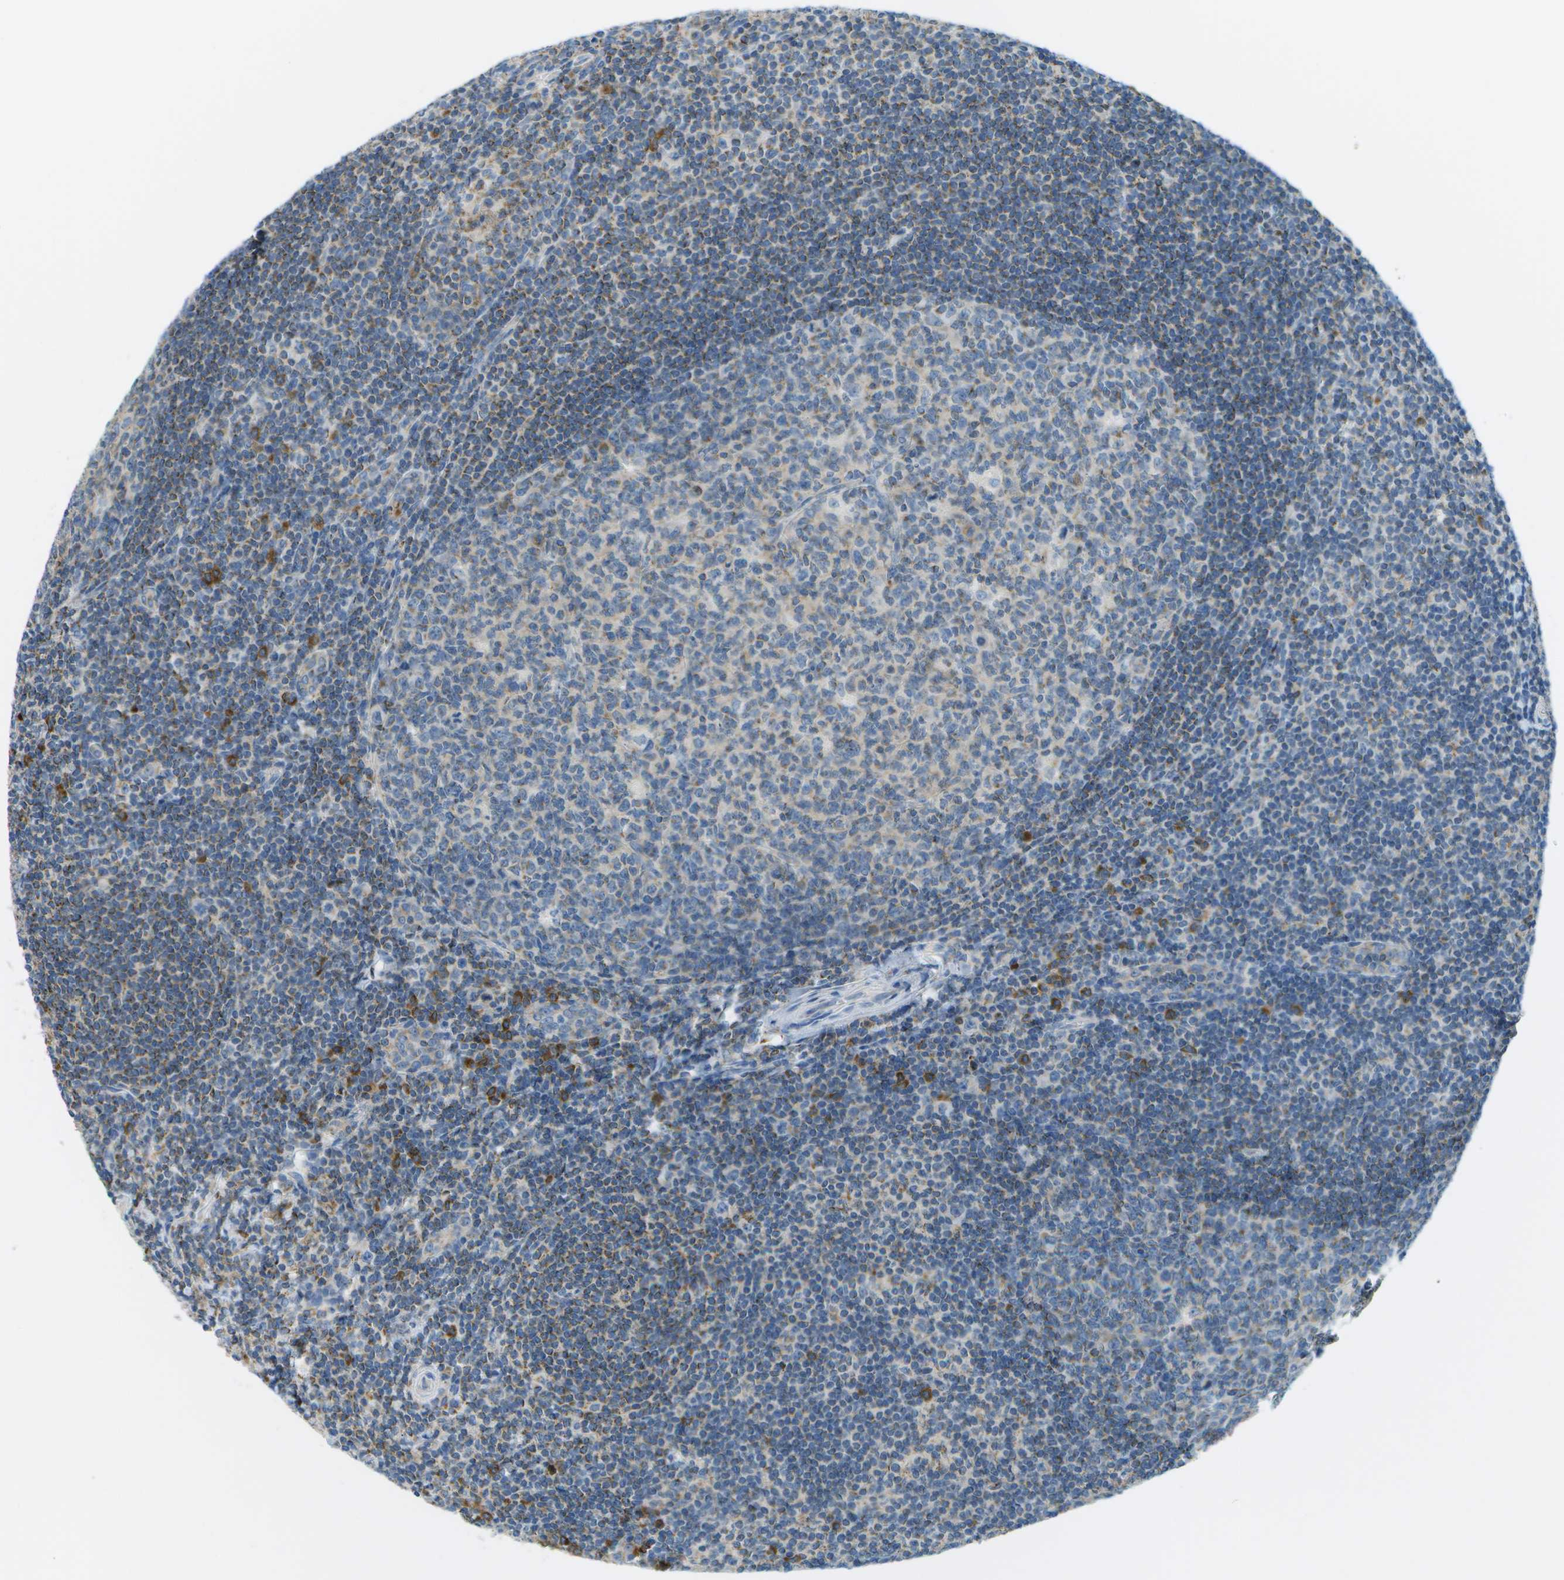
{"staining": {"intensity": "weak", "quantity": "<25%", "location": "cytoplasmic/membranous"}, "tissue": "tonsil", "cell_type": "Germinal center cells", "image_type": "normal", "snomed": [{"axis": "morphology", "description": "Normal tissue, NOS"}, {"axis": "topography", "description": "Tonsil"}], "caption": "Protein analysis of benign tonsil exhibits no significant staining in germinal center cells.", "gene": "PTGIS", "patient": {"sex": "male", "age": 37}}